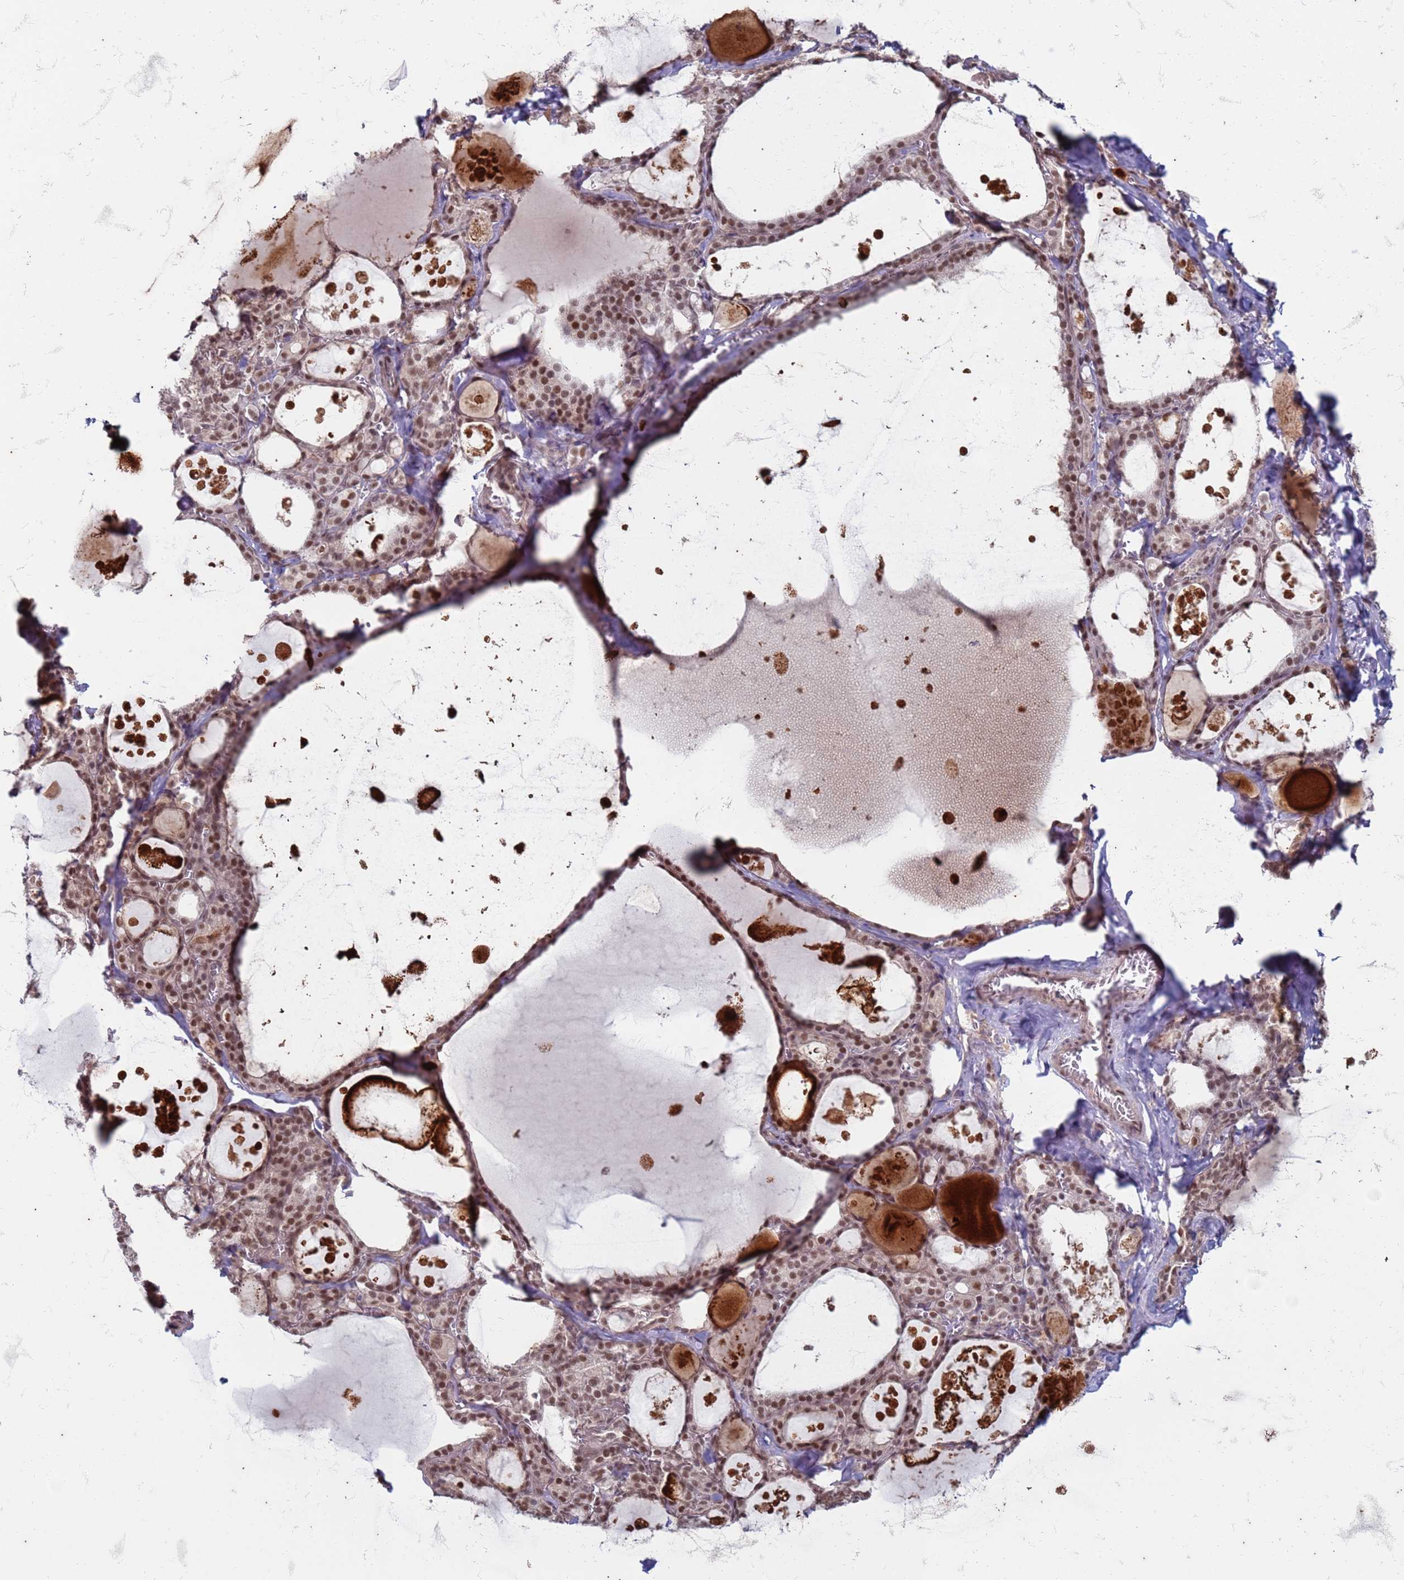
{"staining": {"intensity": "moderate", "quantity": ">75%", "location": "nuclear"}, "tissue": "thyroid gland", "cell_type": "Glandular cells", "image_type": "normal", "snomed": [{"axis": "morphology", "description": "Normal tissue, NOS"}, {"axis": "topography", "description": "Thyroid gland"}], "caption": "There is medium levels of moderate nuclear positivity in glandular cells of normal thyroid gland, as demonstrated by immunohistochemical staining (brown color).", "gene": "TRMT6", "patient": {"sex": "male", "age": 56}}